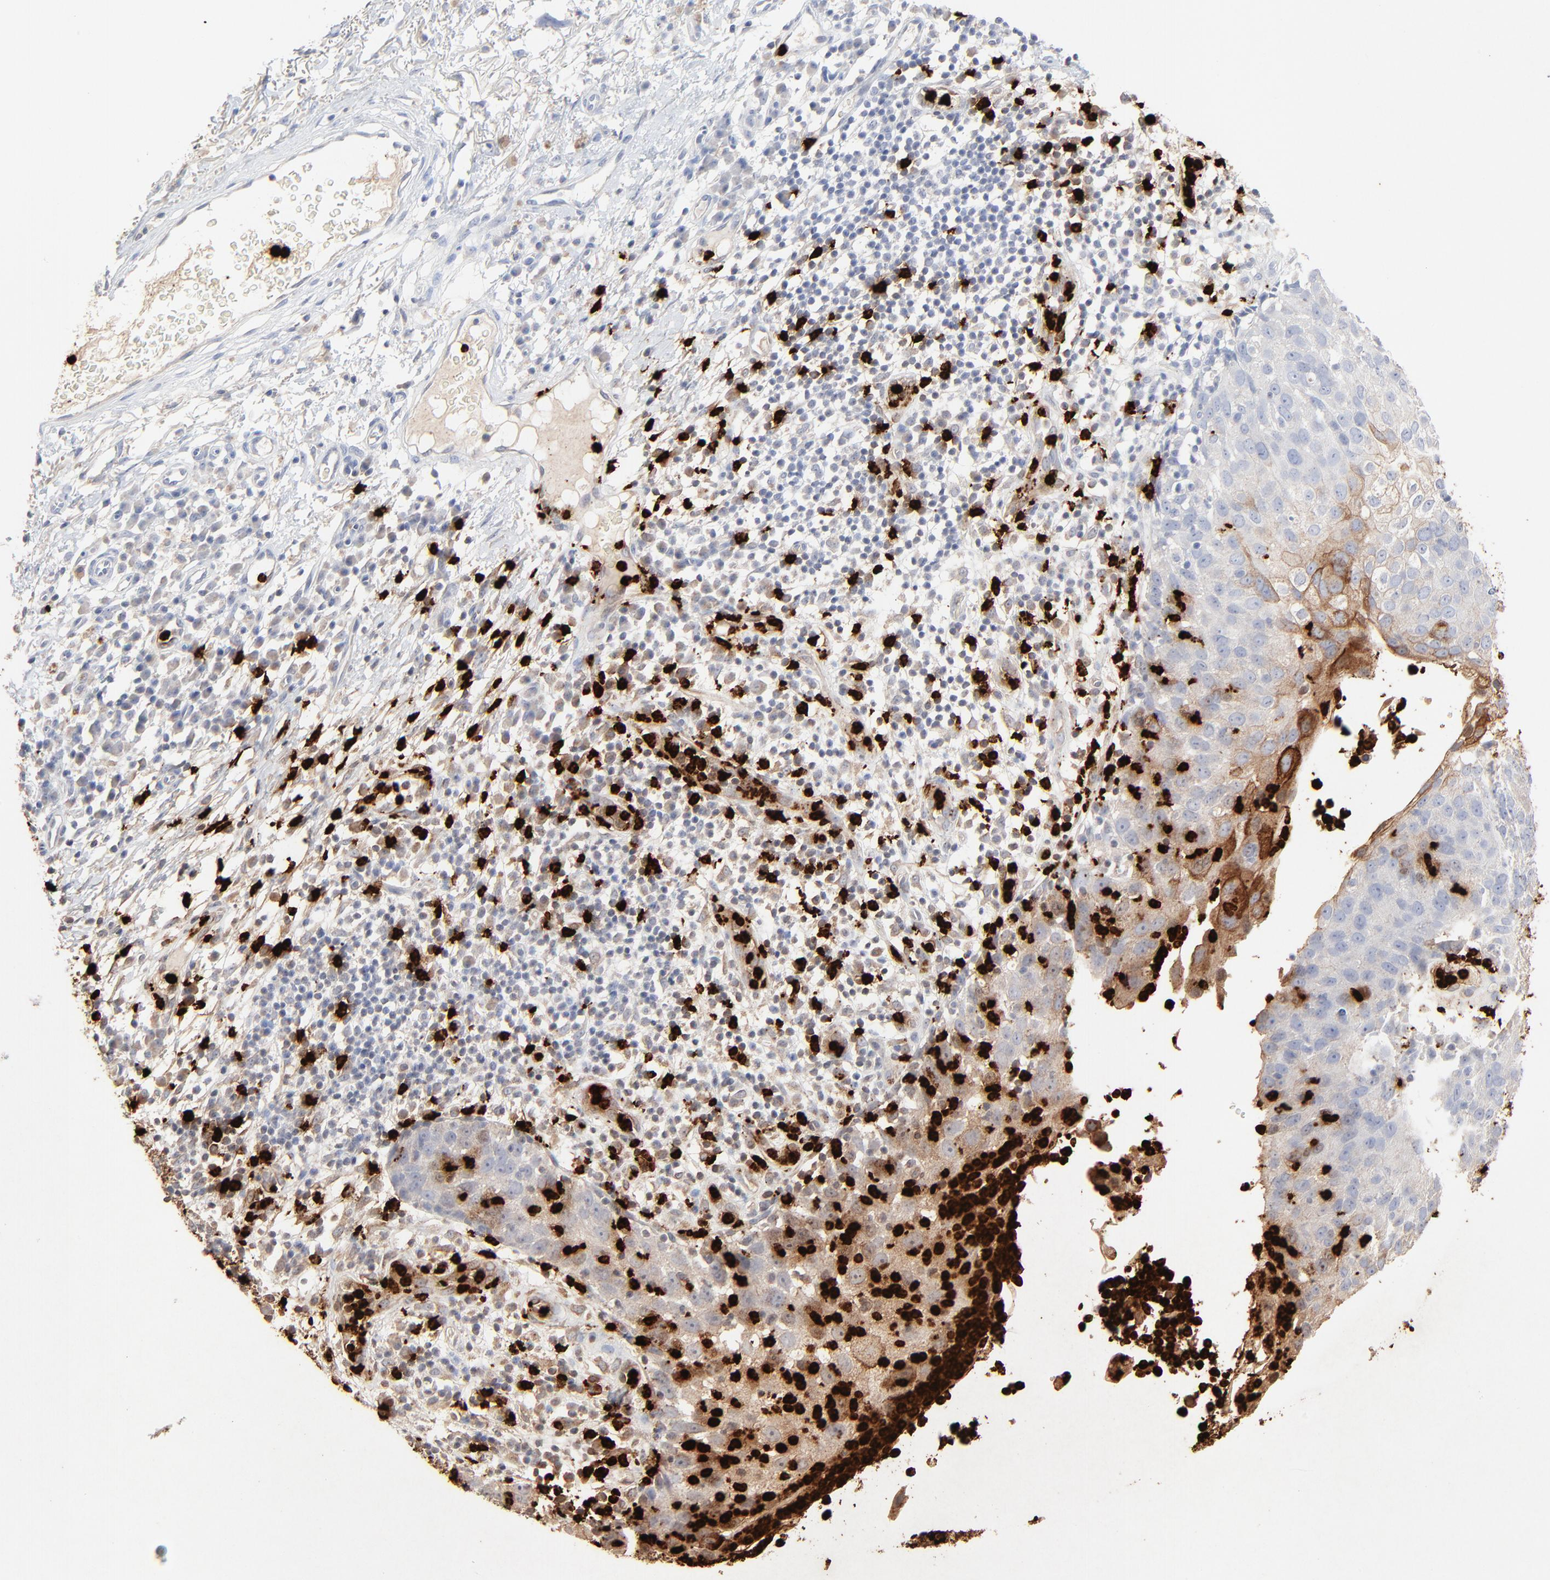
{"staining": {"intensity": "weak", "quantity": "<25%", "location": "cytoplasmic/membranous"}, "tissue": "skin cancer", "cell_type": "Tumor cells", "image_type": "cancer", "snomed": [{"axis": "morphology", "description": "Squamous cell carcinoma, NOS"}, {"axis": "topography", "description": "Skin"}], "caption": "An immunohistochemistry micrograph of squamous cell carcinoma (skin) is shown. There is no staining in tumor cells of squamous cell carcinoma (skin).", "gene": "LCN2", "patient": {"sex": "male", "age": 87}}